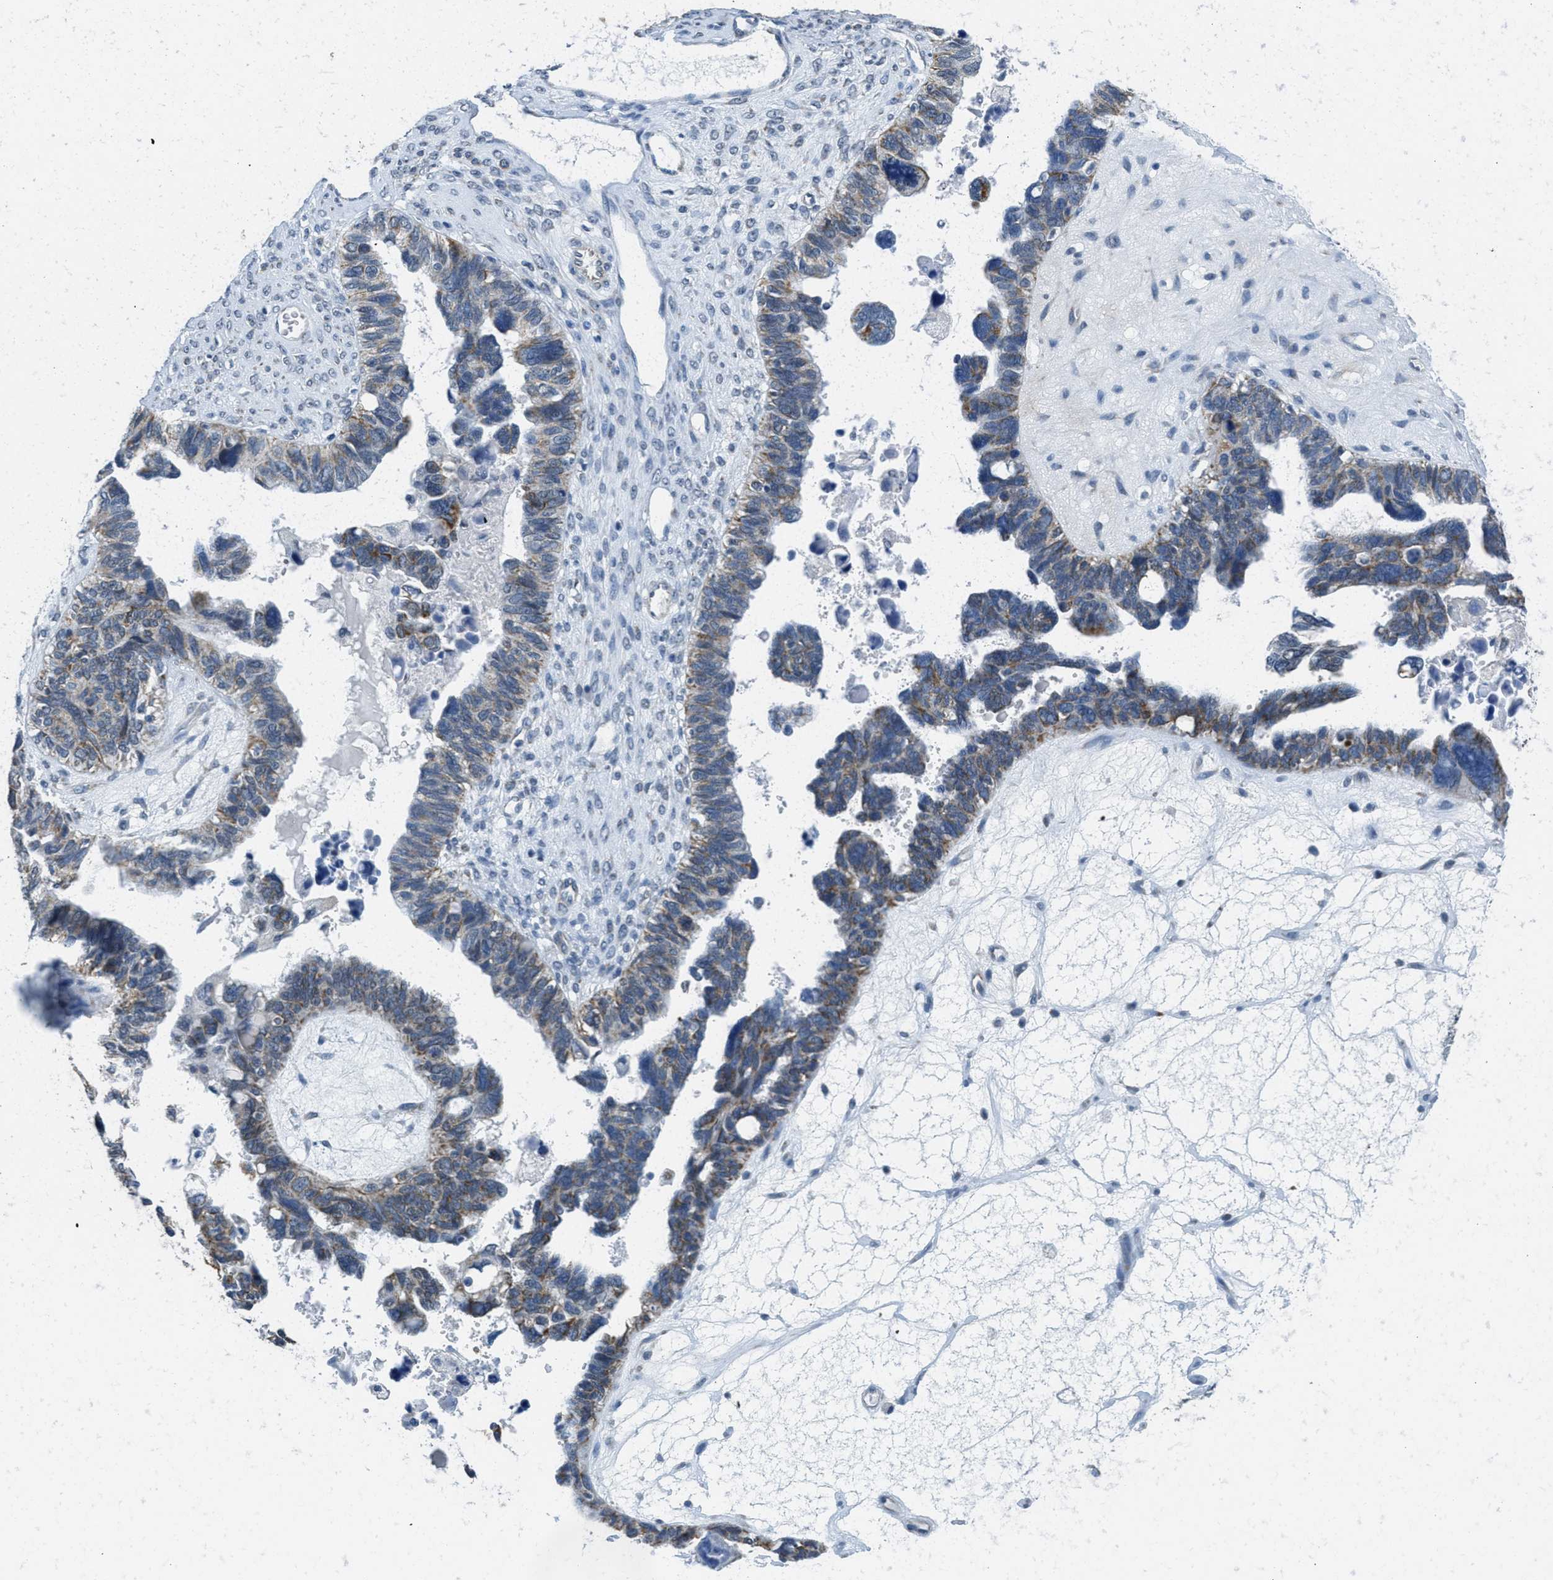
{"staining": {"intensity": "weak", "quantity": ">75%", "location": "cytoplasmic/membranous"}, "tissue": "ovarian cancer", "cell_type": "Tumor cells", "image_type": "cancer", "snomed": [{"axis": "morphology", "description": "Cystadenocarcinoma, serous, NOS"}, {"axis": "topography", "description": "Ovary"}], "caption": "Ovarian serous cystadenocarcinoma stained with a brown dye displays weak cytoplasmic/membranous positive expression in about >75% of tumor cells.", "gene": "TOMM70", "patient": {"sex": "female", "age": 79}}